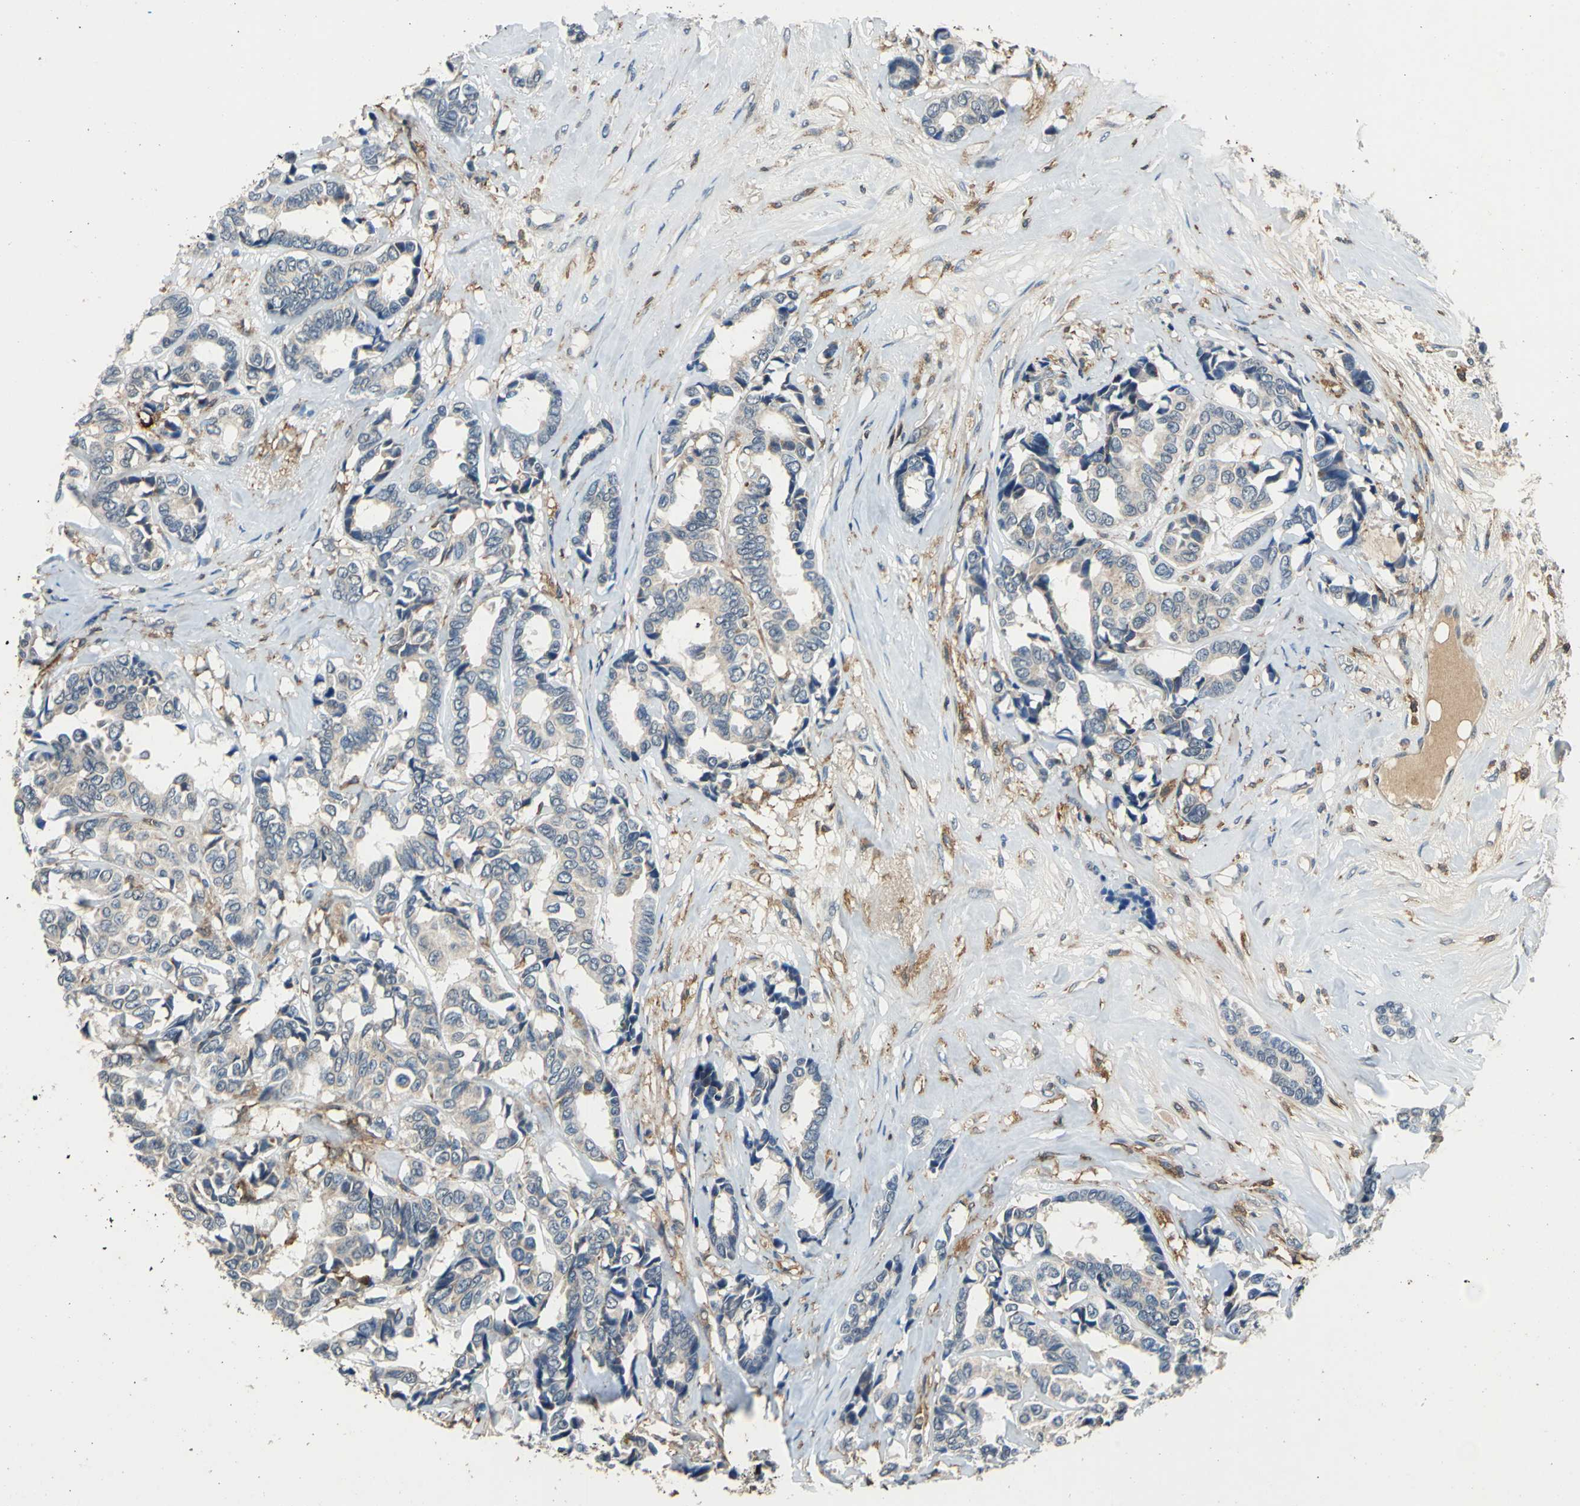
{"staining": {"intensity": "weak", "quantity": "25%-75%", "location": "cytoplasmic/membranous"}, "tissue": "breast cancer", "cell_type": "Tumor cells", "image_type": "cancer", "snomed": [{"axis": "morphology", "description": "Duct carcinoma"}, {"axis": "topography", "description": "Breast"}], "caption": "Immunohistochemical staining of human infiltrating ductal carcinoma (breast) reveals low levels of weak cytoplasmic/membranous protein expression in about 25%-75% of tumor cells. (DAB IHC with brightfield microscopy, high magnification).", "gene": "SLC19A2", "patient": {"sex": "female", "age": 87}}